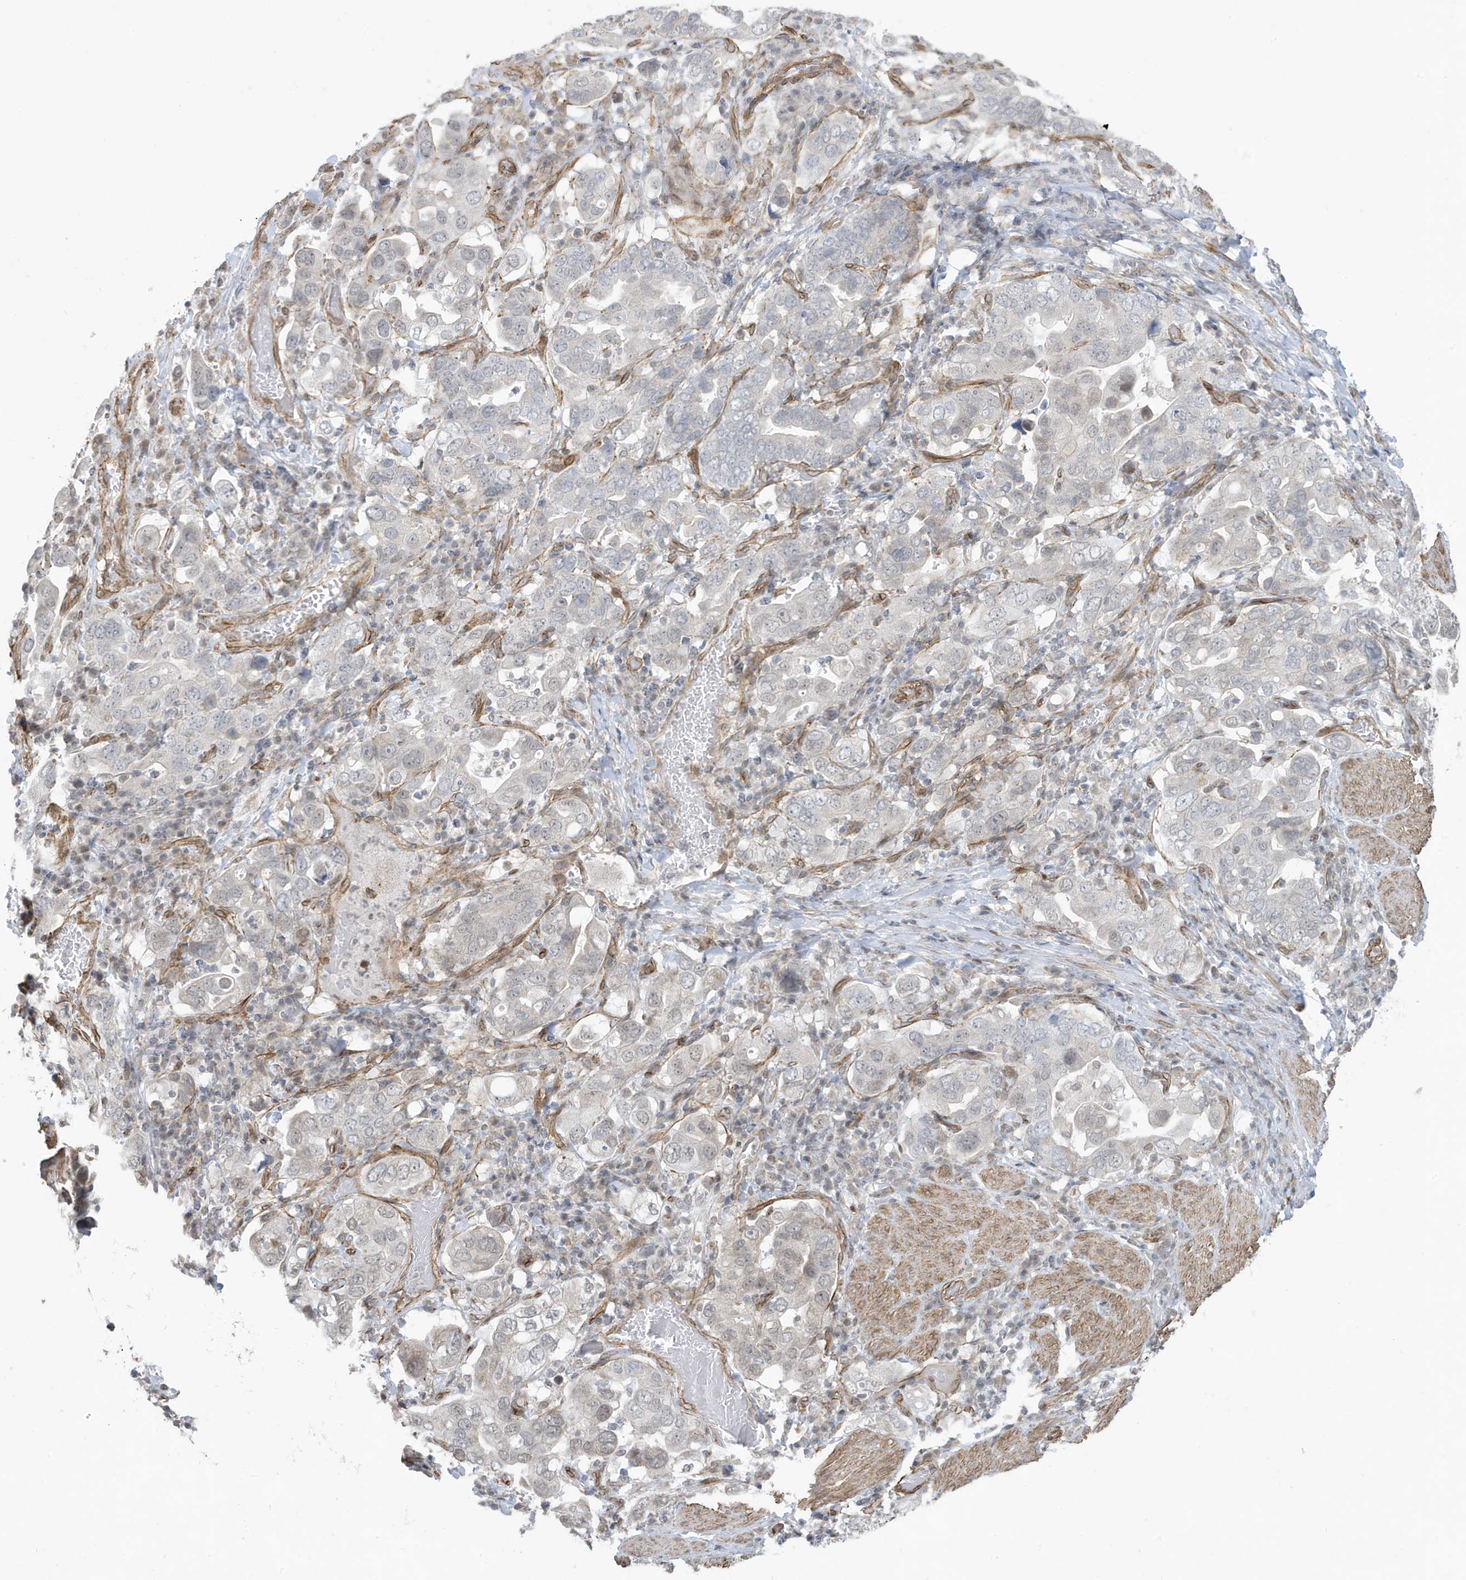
{"staining": {"intensity": "negative", "quantity": "none", "location": "none"}, "tissue": "stomach cancer", "cell_type": "Tumor cells", "image_type": "cancer", "snomed": [{"axis": "morphology", "description": "Adenocarcinoma, NOS"}, {"axis": "topography", "description": "Stomach, upper"}], "caption": "Immunohistochemical staining of adenocarcinoma (stomach) shows no significant expression in tumor cells.", "gene": "CHCHD4", "patient": {"sex": "male", "age": 62}}